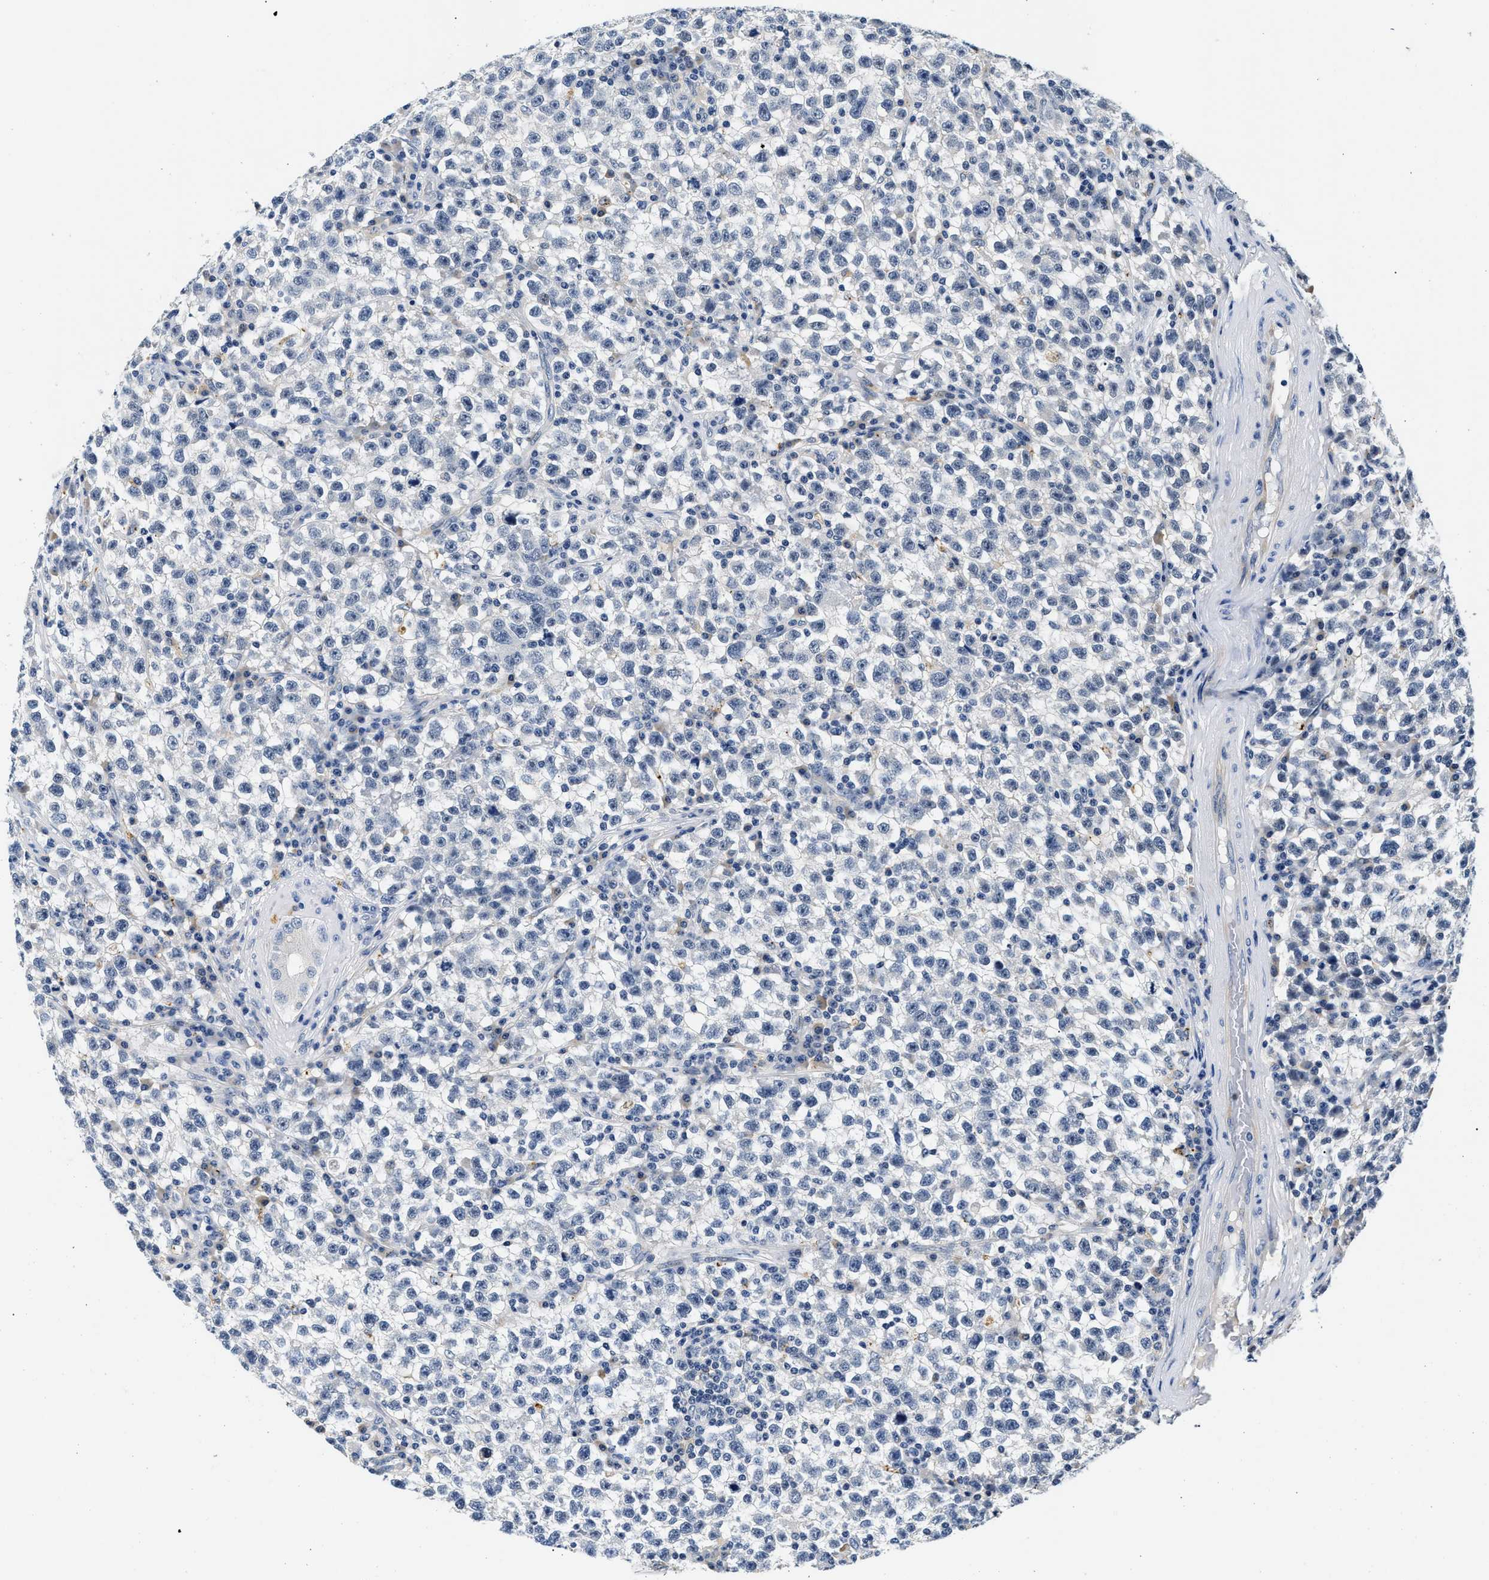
{"staining": {"intensity": "negative", "quantity": "none", "location": "none"}, "tissue": "testis cancer", "cell_type": "Tumor cells", "image_type": "cancer", "snomed": [{"axis": "morphology", "description": "Seminoma, NOS"}, {"axis": "topography", "description": "Testis"}], "caption": "Tumor cells are negative for protein expression in human seminoma (testis).", "gene": "MED22", "patient": {"sex": "male", "age": 22}}